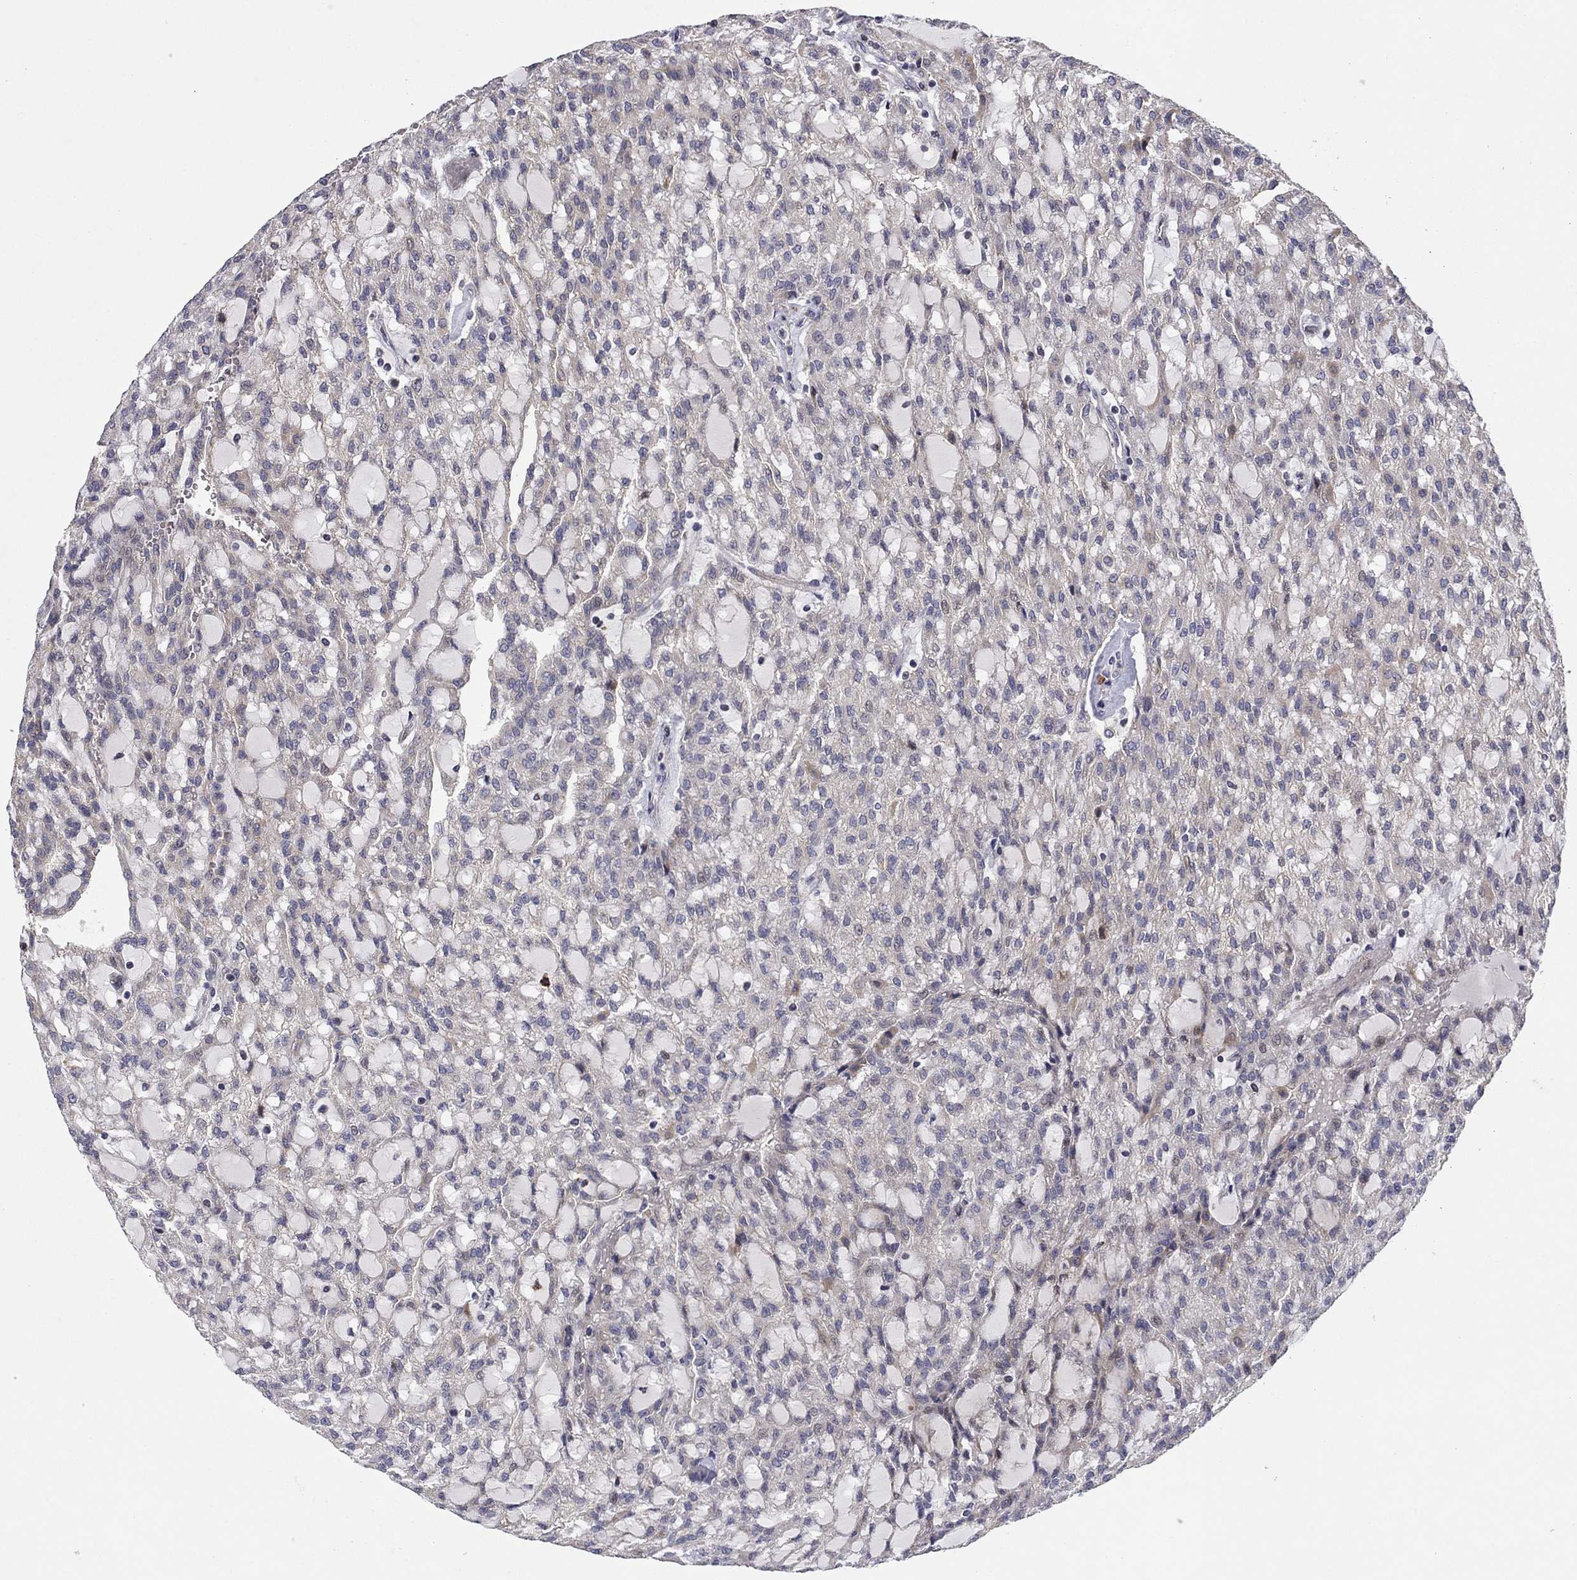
{"staining": {"intensity": "negative", "quantity": "none", "location": "none"}, "tissue": "renal cancer", "cell_type": "Tumor cells", "image_type": "cancer", "snomed": [{"axis": "morphology", "description": "Adenocarcinoma, NOS"}, {"axis": "topography", "description": "Kidney"}], "caption": "A photomicrograph of human renal cancer is negative for staining in tumor cells.", "gene": "MMAA", "patient": {"sex": "male", "age": 63}}